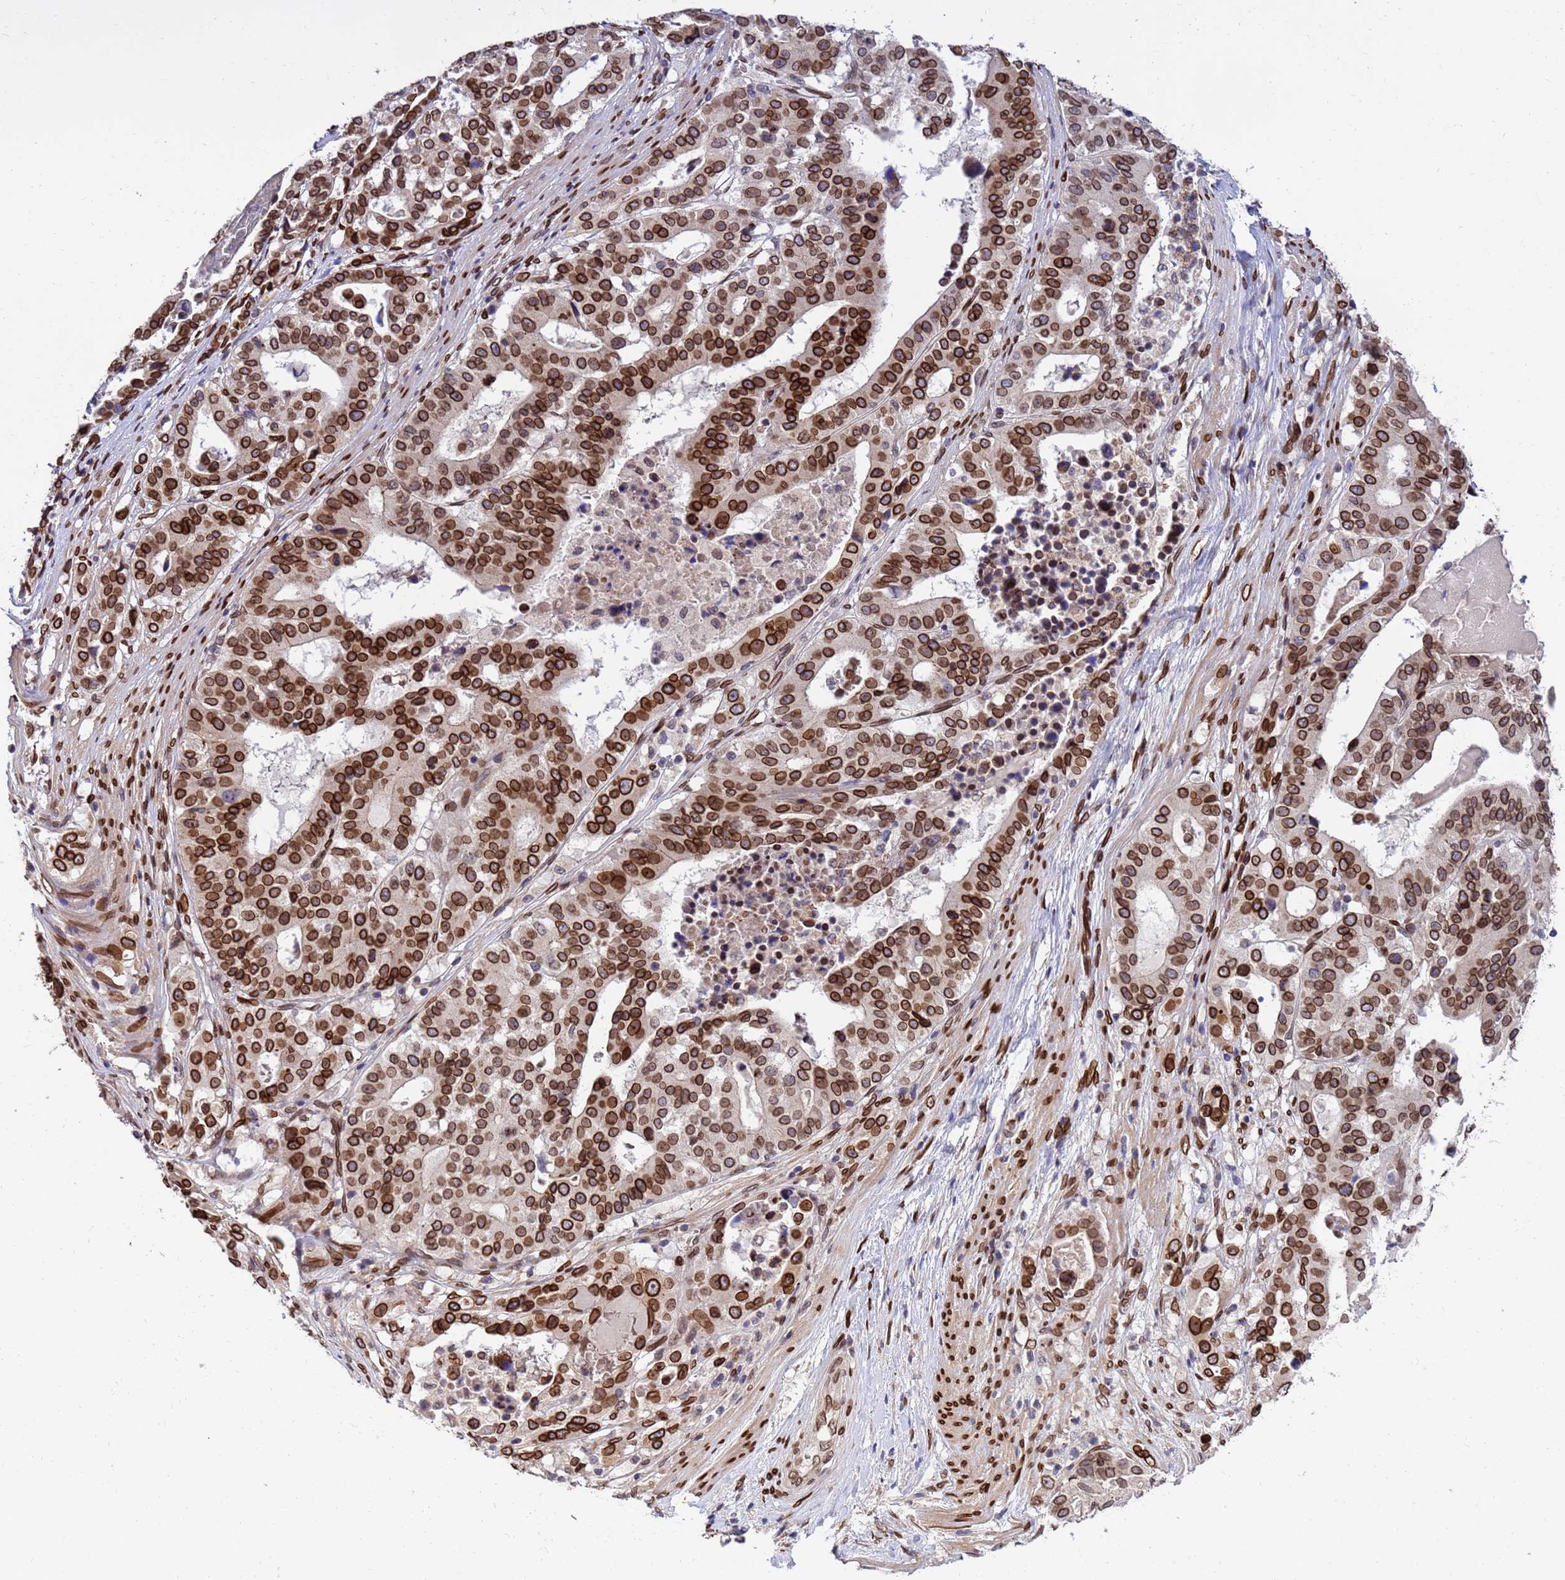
{"staining": {"intensity": "strong", "quantity": ">75%", "location": "cytoplasmic/membranous,nuclear"}, "tissue": "stomach cancer", "cell_type": "Tumor cells", "image_type": "cancer", "snomed": [{"axis": "morphology", "description": "Adenocarcinoma, NOS"}, {"axis": "topography", "description": "Stomach"}], "caption": "Stomach cancer (adenocarcinoma) stained for a protein demonstrates strong cytoplasmic/membranous and nuclear positivity in tumor cells. (brown staining indicates protein expression, while blue staining denotes nuclei).", "gene": "GPR135", "patient": {"sex": "male", "age": 48}}